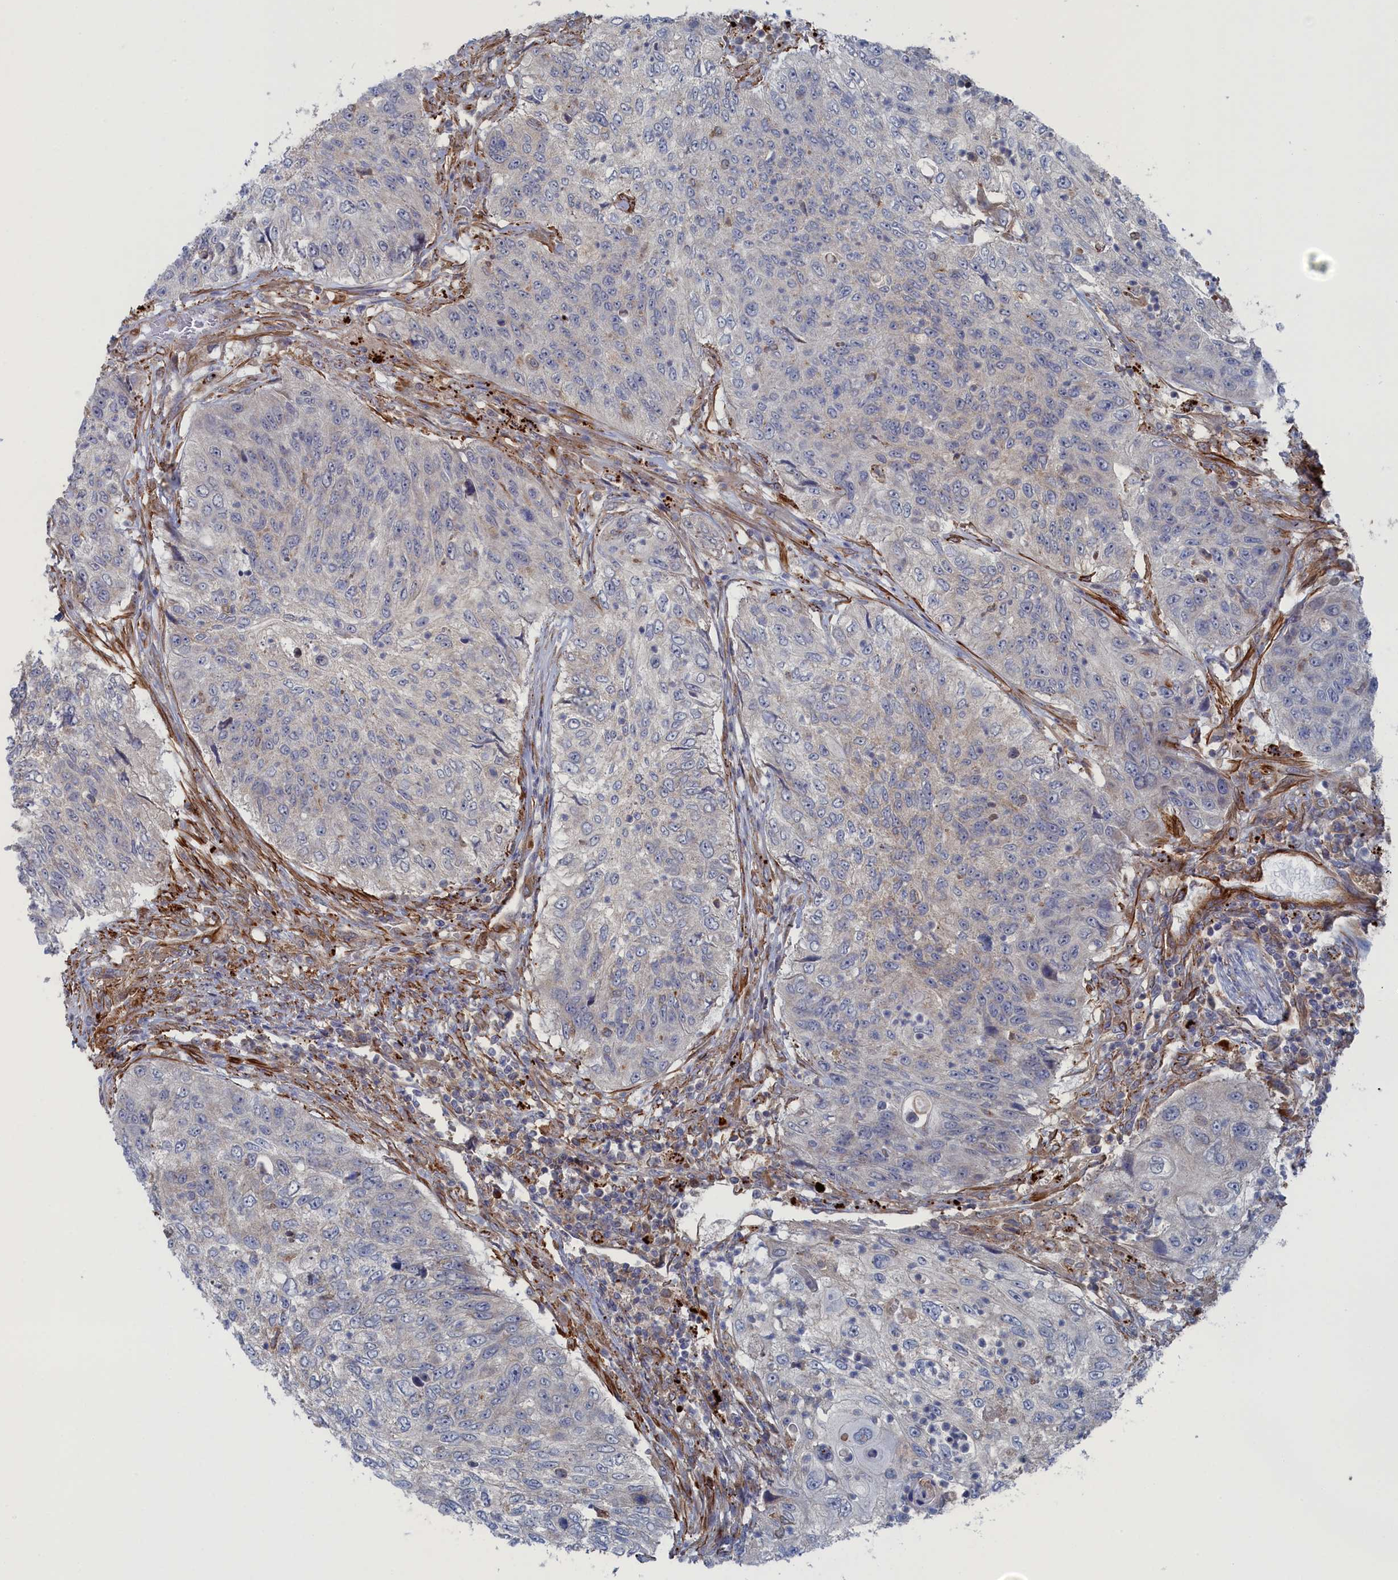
{"staining": {"intensity": "negative", "quantity": "none", "location": "none"}, "tissue": "urothelial cancer", "cell_type": "Tumor cells", "image_type": "cancer", "snomed": [{"axis": "morphology", "description": "Urothelial carcinoma, High grade"}, {"axis": "topography", "description": "Urinary bladder"}], "caption": "A photomicrograph of urothelial cancer stained for a protein shows no brown staining in tumor cells. The staining is performed using DAB brown chromogen with nuclei counter-stained in using hematoxylin.", "gene": "FILIP1L", "patient": {"sex": "female", "age": 60}}